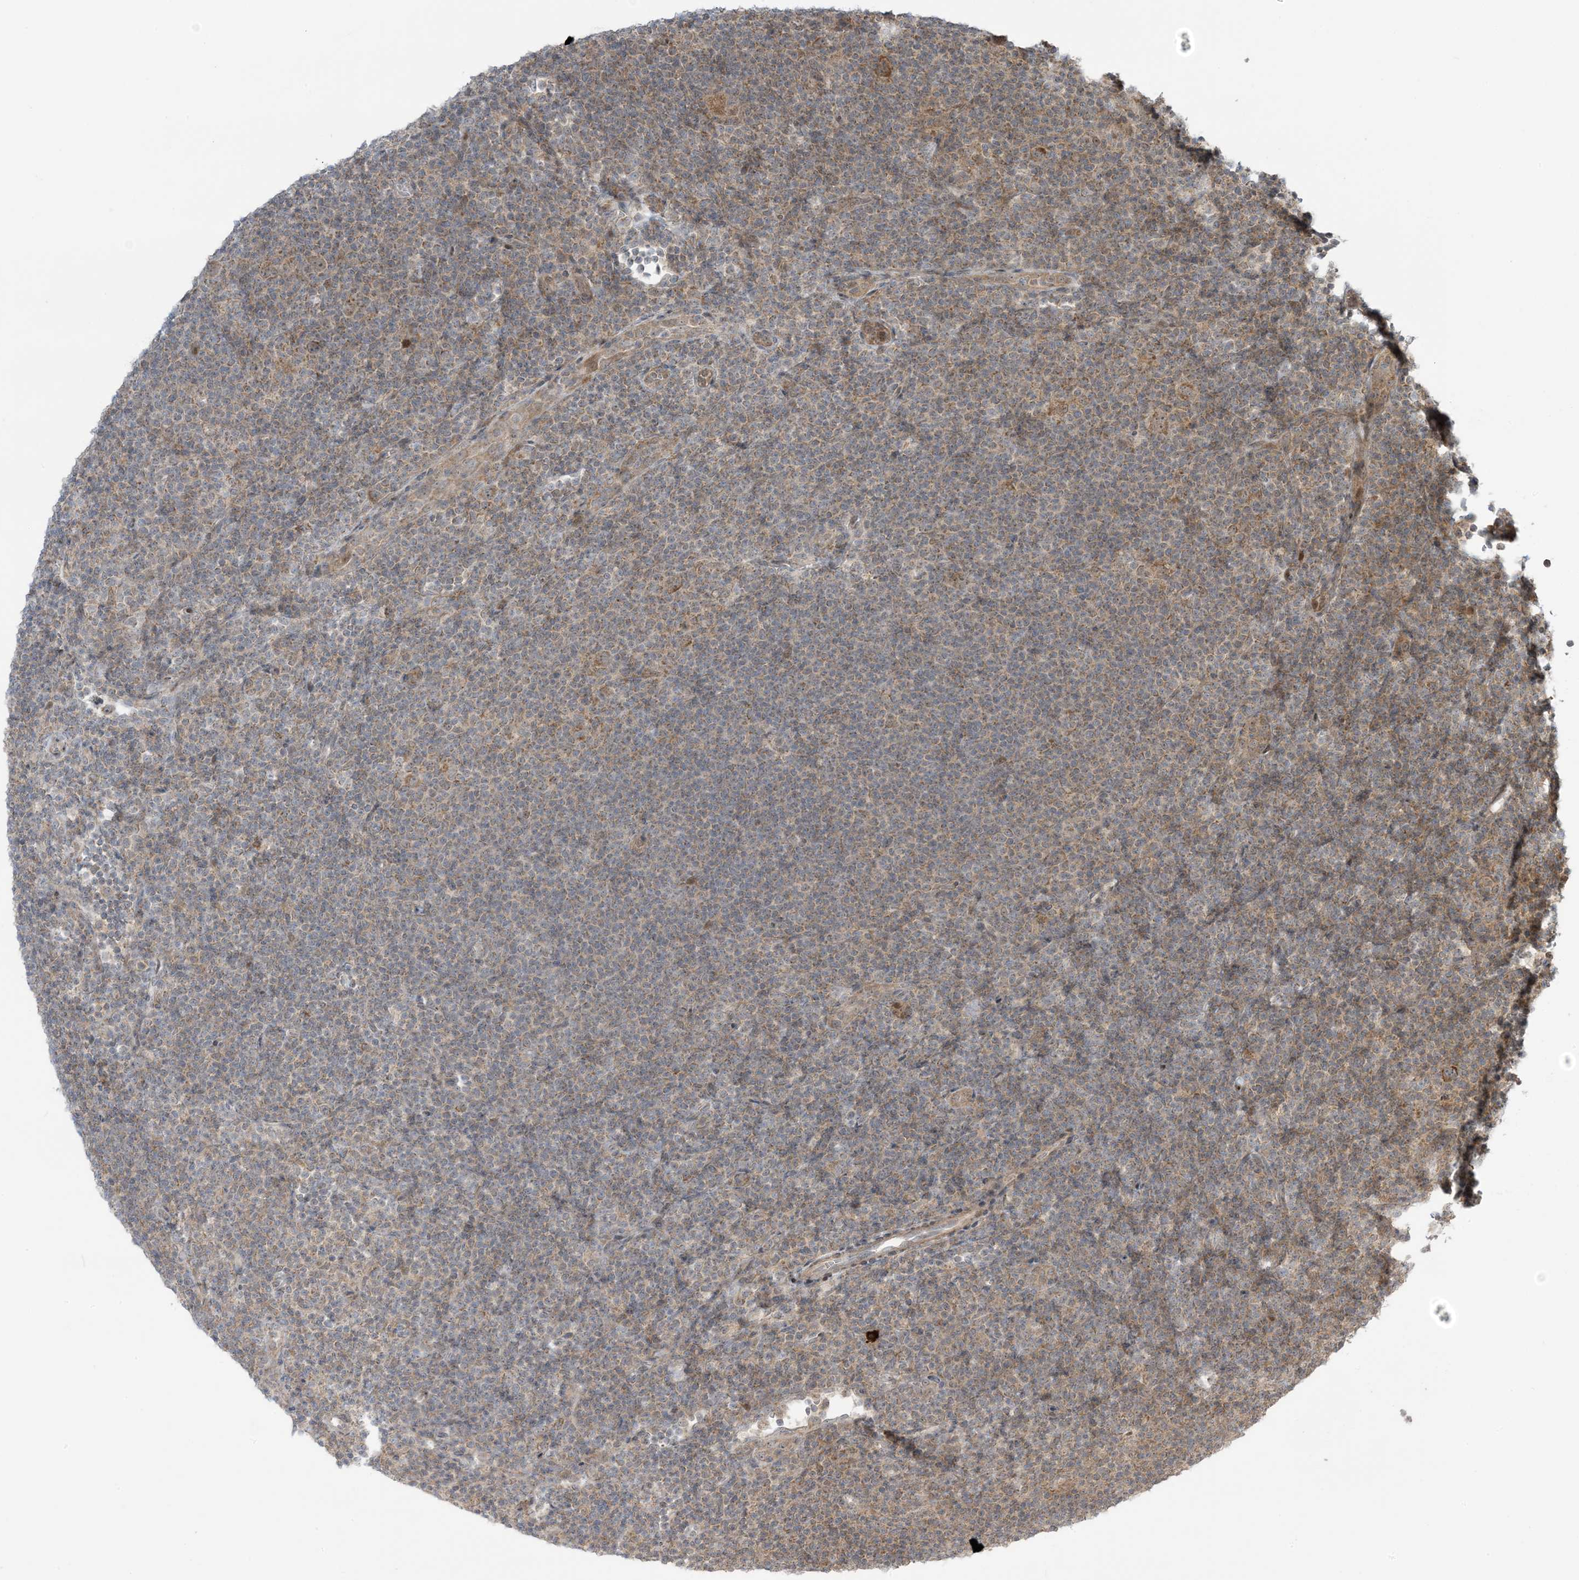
{"staining": {"intensity": "moderate", "quantity": "25%-75%", "location": "cytoplasmic/membranous"}, "tissue": "lymphoma", "cell_type": "Tumor cells", "image_type": "cancer", "snomed": [{"axis": "morphology", "description": "Hodgkin's disease, NOS"}, {"axis": "topography", "description": "Lymph node"}], "caption": "Protein positivity by immunohistochemistry (IHC) displays moderate cytoplasmic/membranous staining in approximately 25%-75% of tumor cells in lymphoma.", "gene": "PHLDB2", "patient": {"sex": "female", "age": 57}}